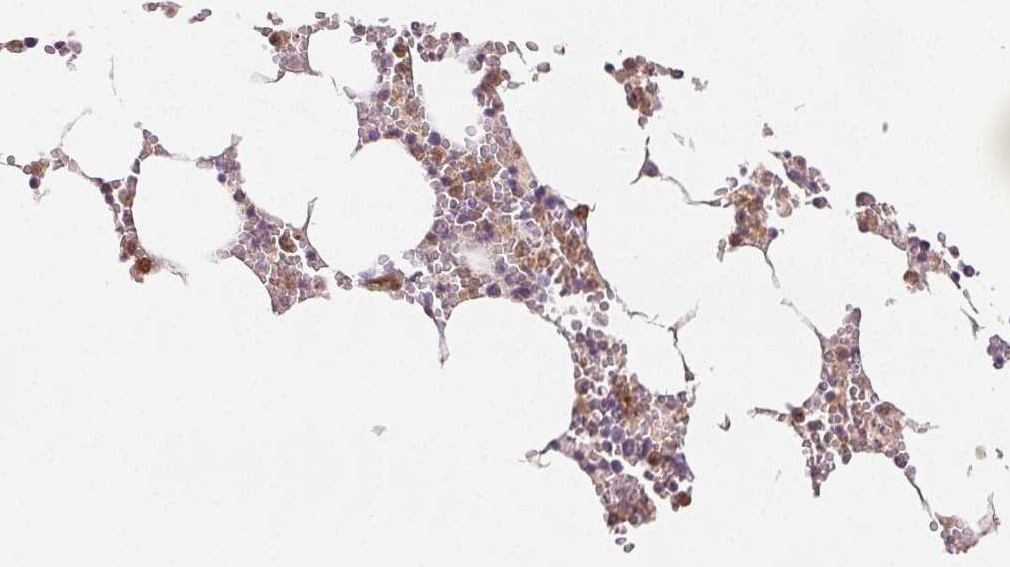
{"staining": {"intensity": "moderate", "quantity": "25%-75%", "location": "cytoplasmic/membranous"}, "tissue": "bone marrow", "cell_type": "Hematopoietic cells", "image_type": "normal", "snomed": [{"axis": "morphology", "description": "Normal tissue, NOS"}, {"axis": "topography", "description": "Bone marrow"}], "caption": "Benign bone marrow was stained to show a protein in brown. There is medium levels of moderate cytoplasmic/membranous expression in about 25%-75% of hematopoietic cells. (Brightfield microscopy of DAB IHC at high magnification).", "gene": "DIAPH2", "patient": {"sex": "male", "age": 54}}